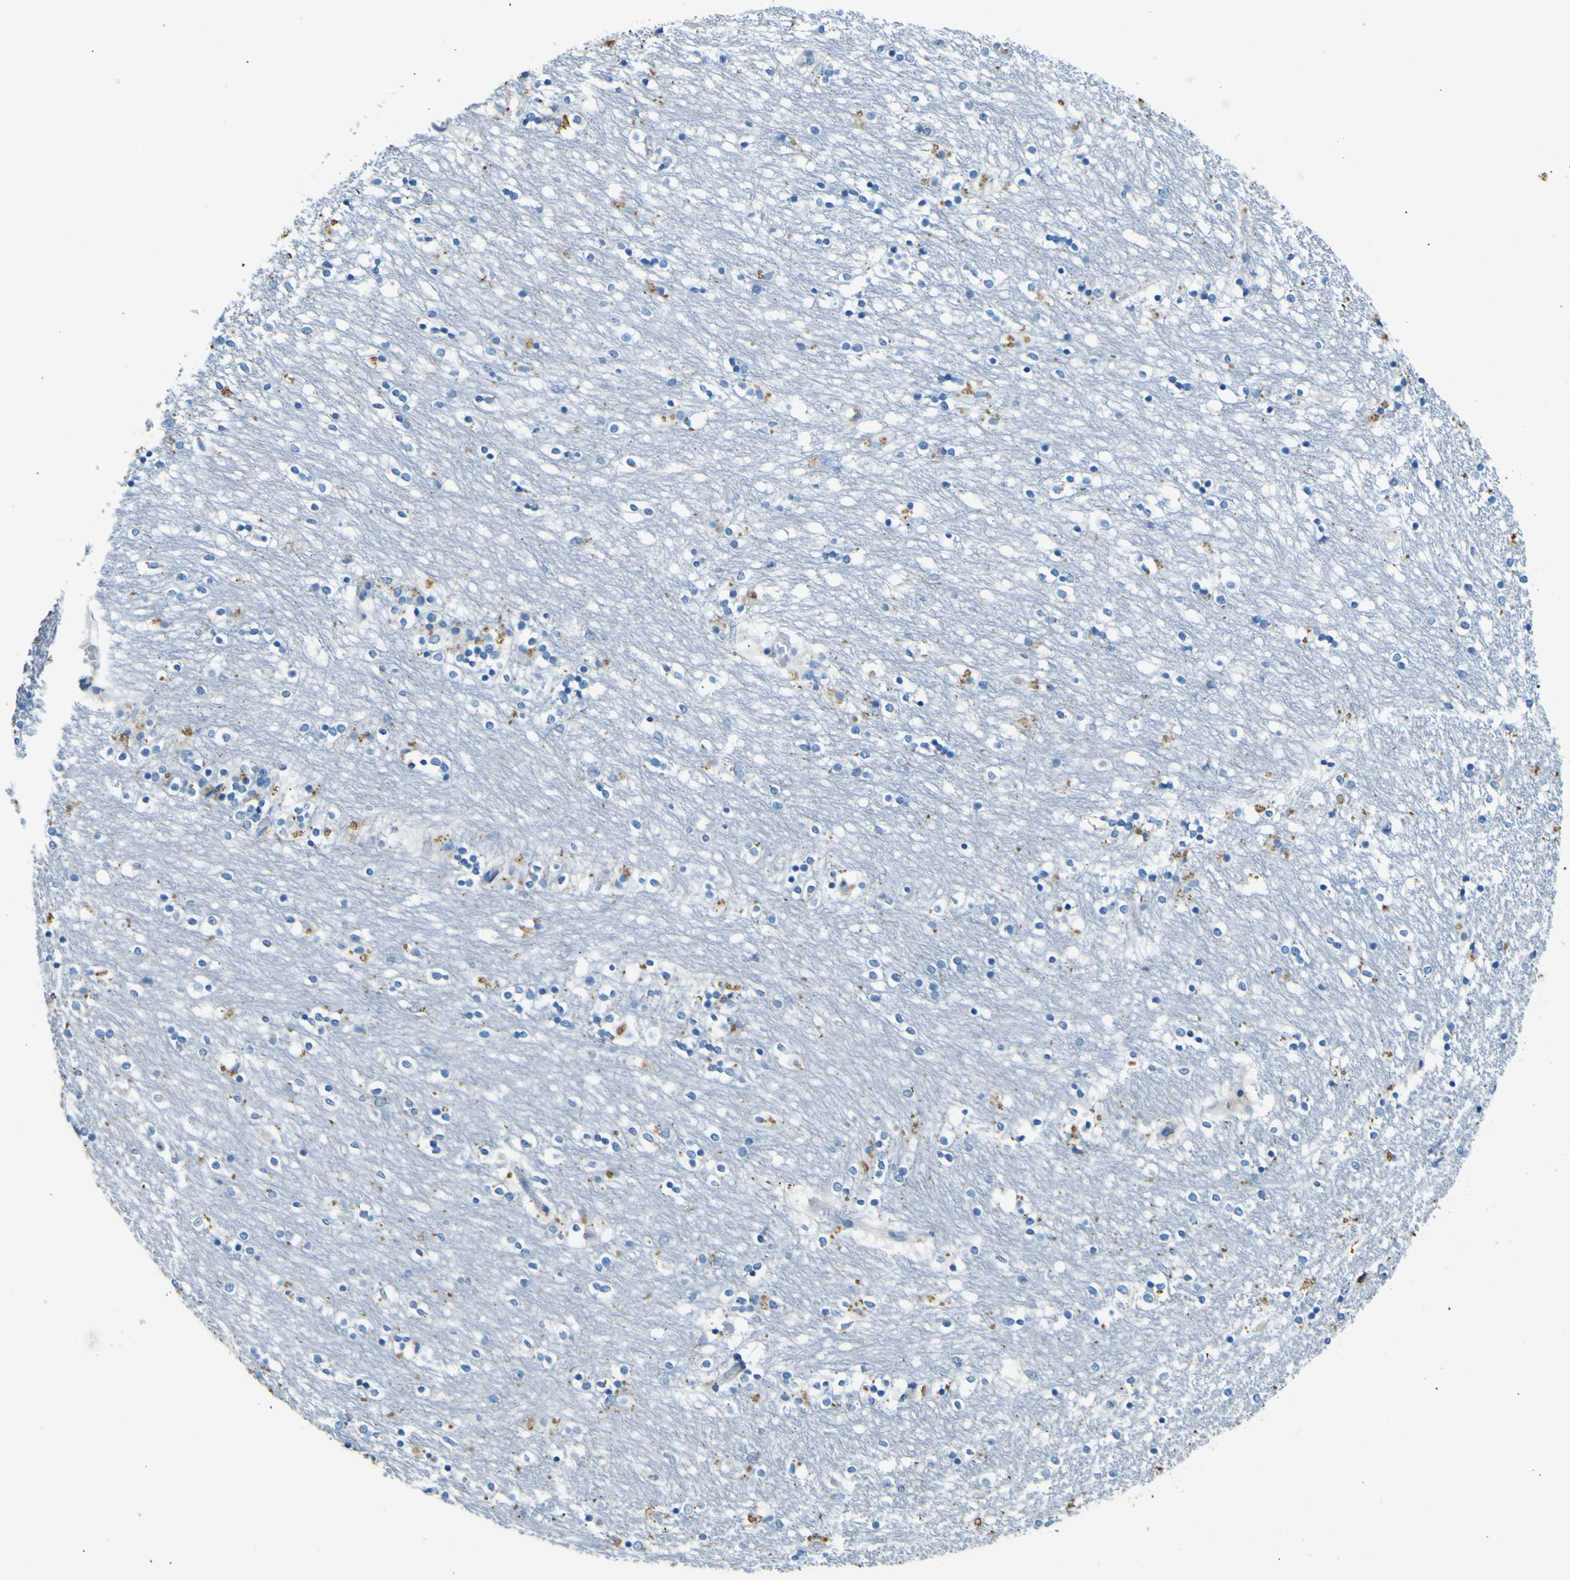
{"staining": {"intensity": "negative", "quantity": "none", "location": "none"}, "tissue": "caudate", "cell_type": "Glial cells", "image_type": "normal", "snomed": [{"axis": "morphology", "description": "Normal tissue, NOS"}, {"axis": "topography", "description": "Lateral ventricle wall"}], "caption": "Immunohistochemistry (IHC) of normal caudate reveals no staining in glial cells. (Immunohistochemistry (IHC), brightfield microscopy, high magnification).", "gene": "PDE9A", "patient": {"sex": "female", "age": 54}}